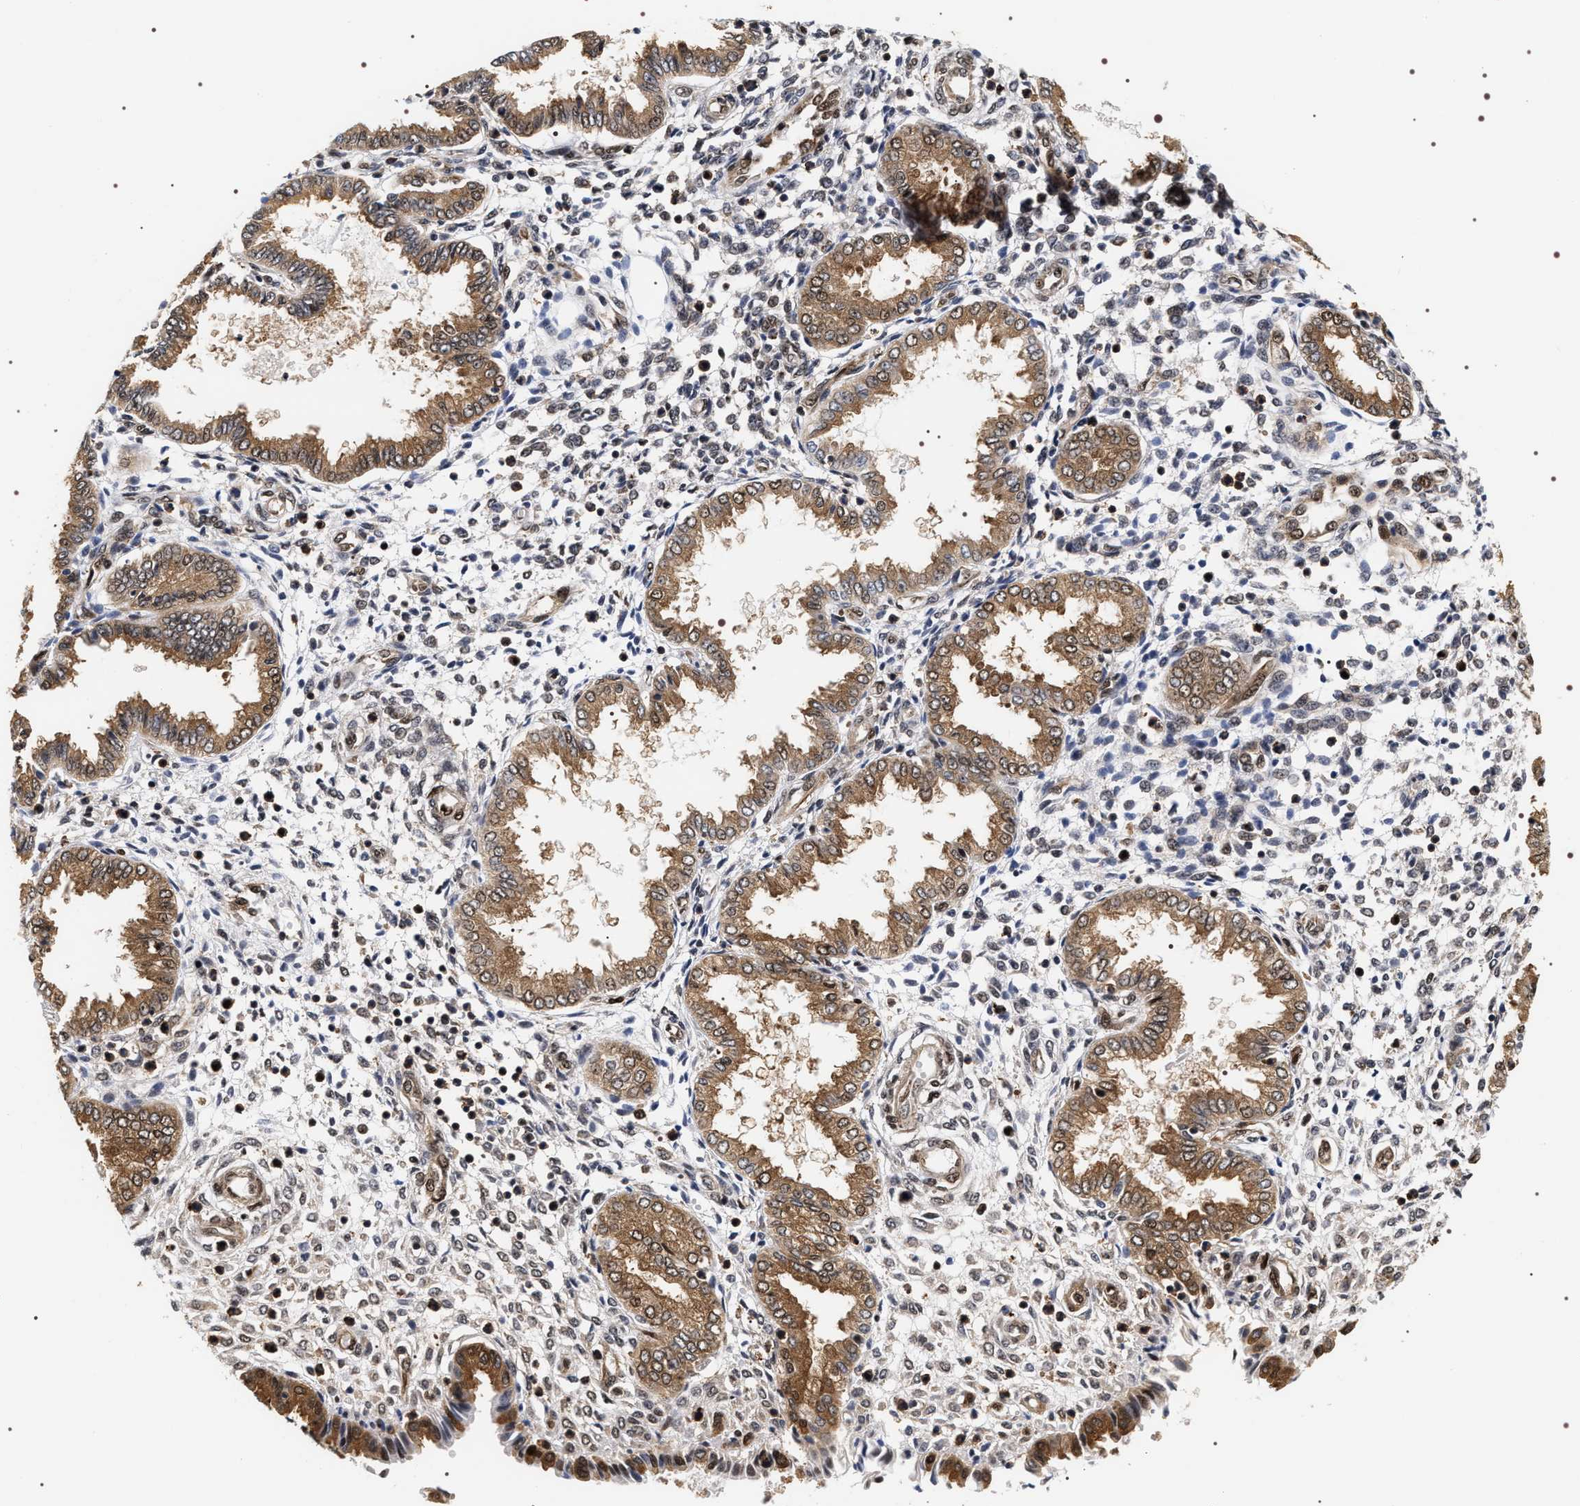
{"staining": {"intensity": "moderate", "quantity": "<25%", "location": "nuclear"}, "tissue": "endometrium", "cell_type": "Cells in endometrial stroma", "image_type": "normal", "snomed": [{"axis": "morphology", "description": "Normal tissue, NOS"}, {"axis": "topography", "description": "Endometrium"}], "caption": "This micrograph reveals IHC staining of unremarkable human endometrium, with low moderate nuclear expression in approximately <25% of cells in endometrial stroma.", "gene": "BAG6", "patient": {"sex": "female", "age": 33}}